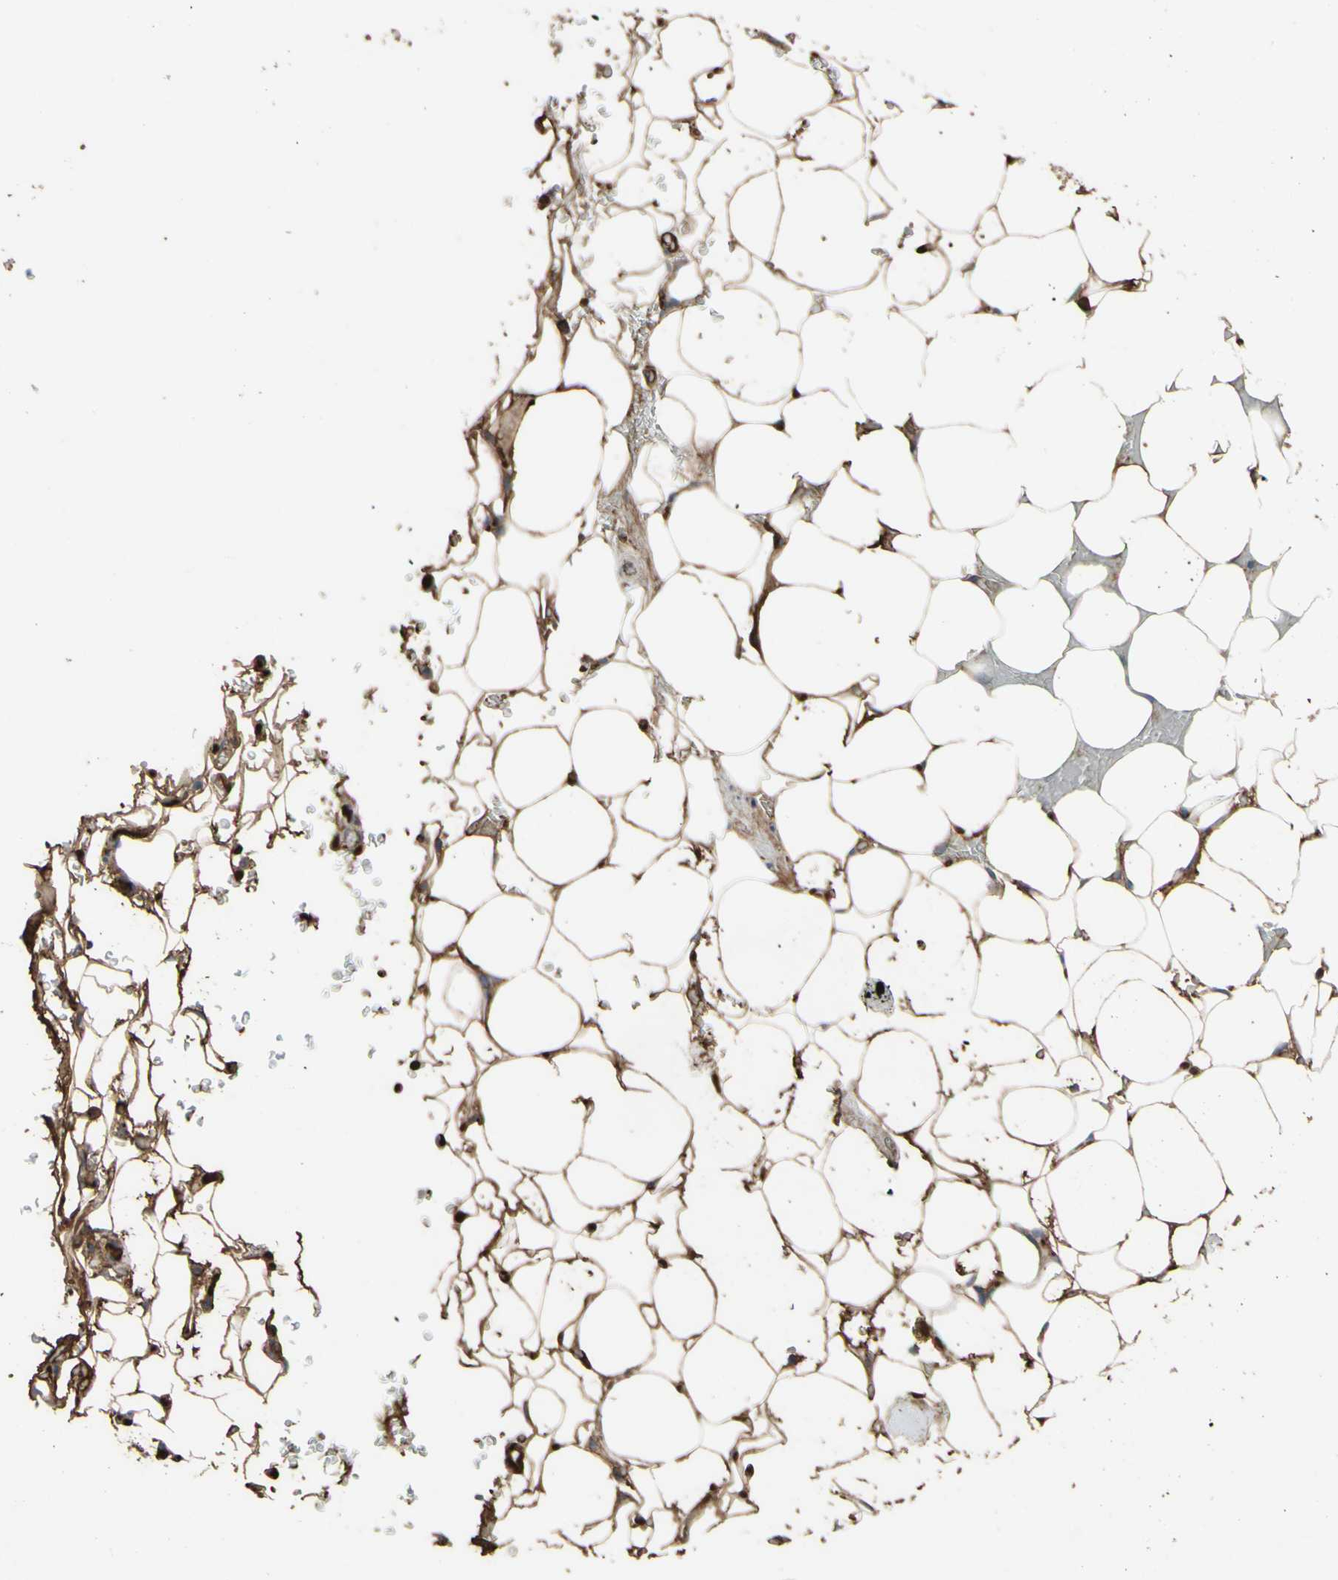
{"staining": {"intensity": "strong", "quantity": ">75%", "location": "cytoplasmic/membranous"}, "tissue": "adipose tissue", "cell_type": "Adipocytes", "image_type": "normal", "snomed": [{"axis": "morphology", "description": "Normal tissue, NOS"}, {"axis": "topography", "description": "Peripheral nerve tissue"}], "caption": "This histopathology image reveals IHC staining of normal adipose tissue, with high strong cytoplasmic/membranous staining in approximately >75% of adipocytes.", "gene": "PTGDS", "patient": {"sex": "male", "age": 70}}